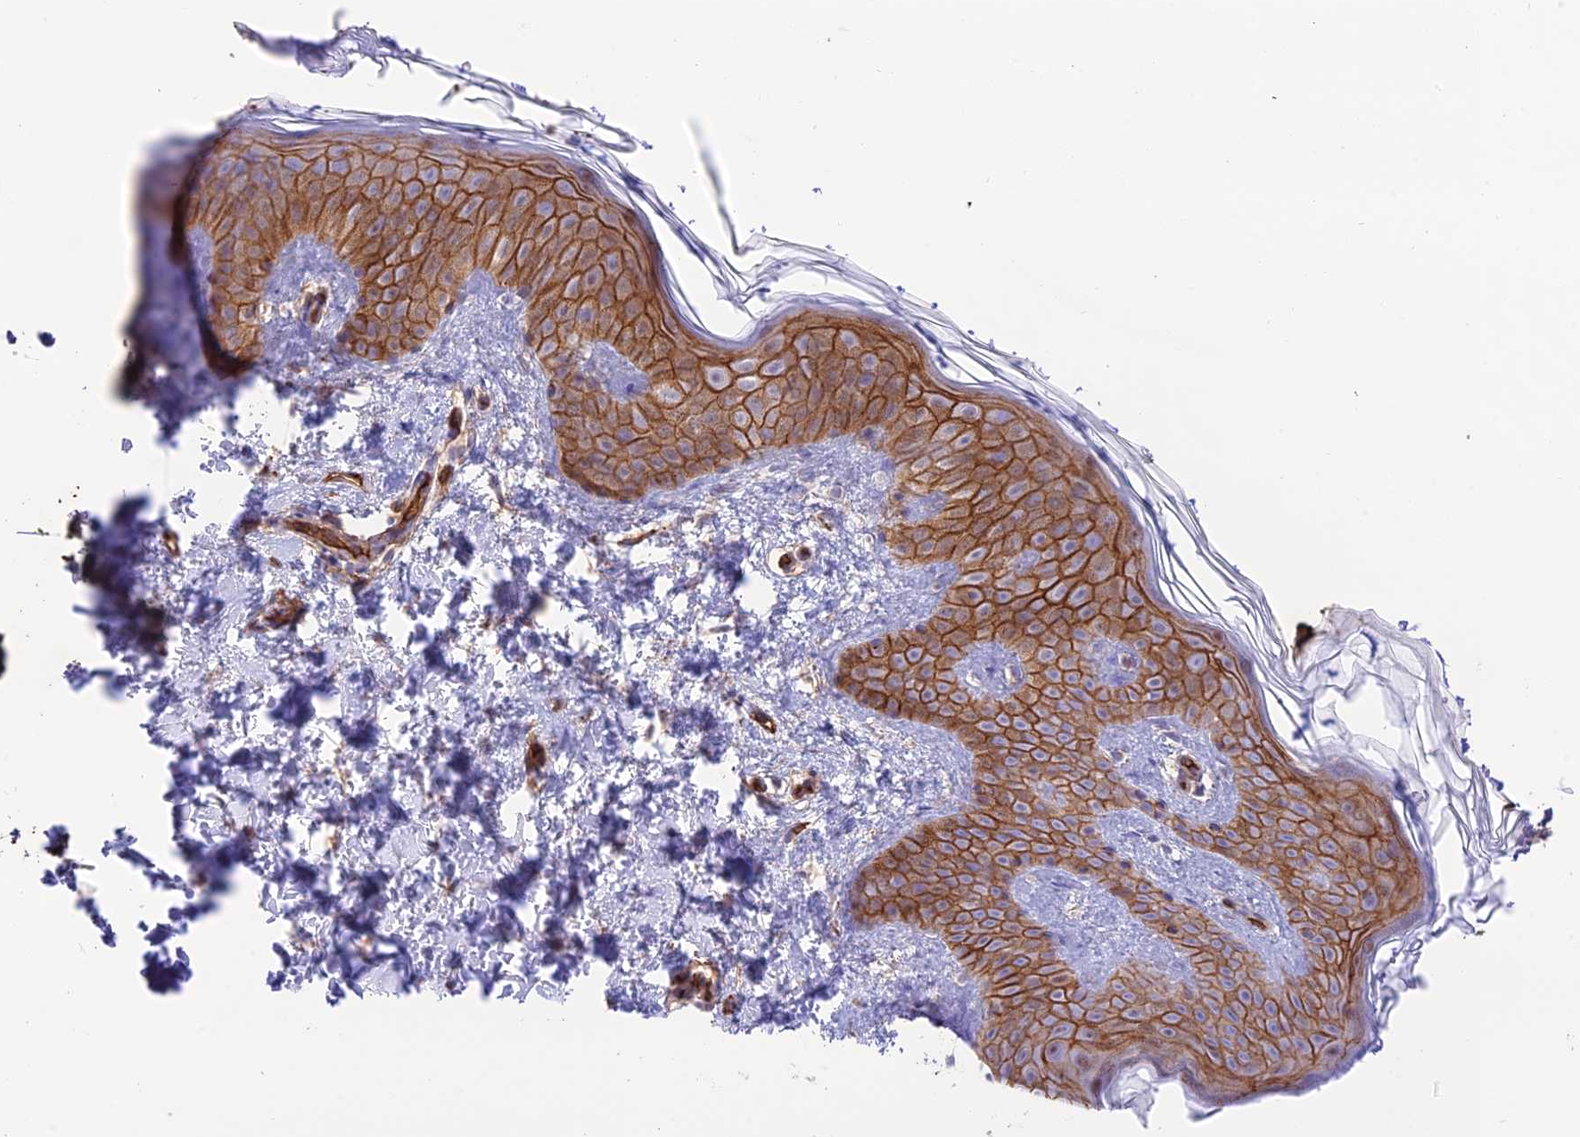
{"staining": {"intensity": "moderate", "quantity": ">75%", "location": "cytoplasmic/membranous"}, "tissue": "skin", "cell_type": "Fibroblasts", "image_type": "normal", "snomed": [{"axis": "morphology", "description": "Normal tissue, NOS"}, {"axis": "topography", "description": "Skin"}], "caption": "A high-resolution histopathology image shows immunohistochemistry (IHC) staining of normal skin, which exhibits moderate cytoplasmic/membranous positivity in approximately >75% of fibroblasts.", "gene": "YPEL5", "patient": {"sex": "female", "age": 58}}